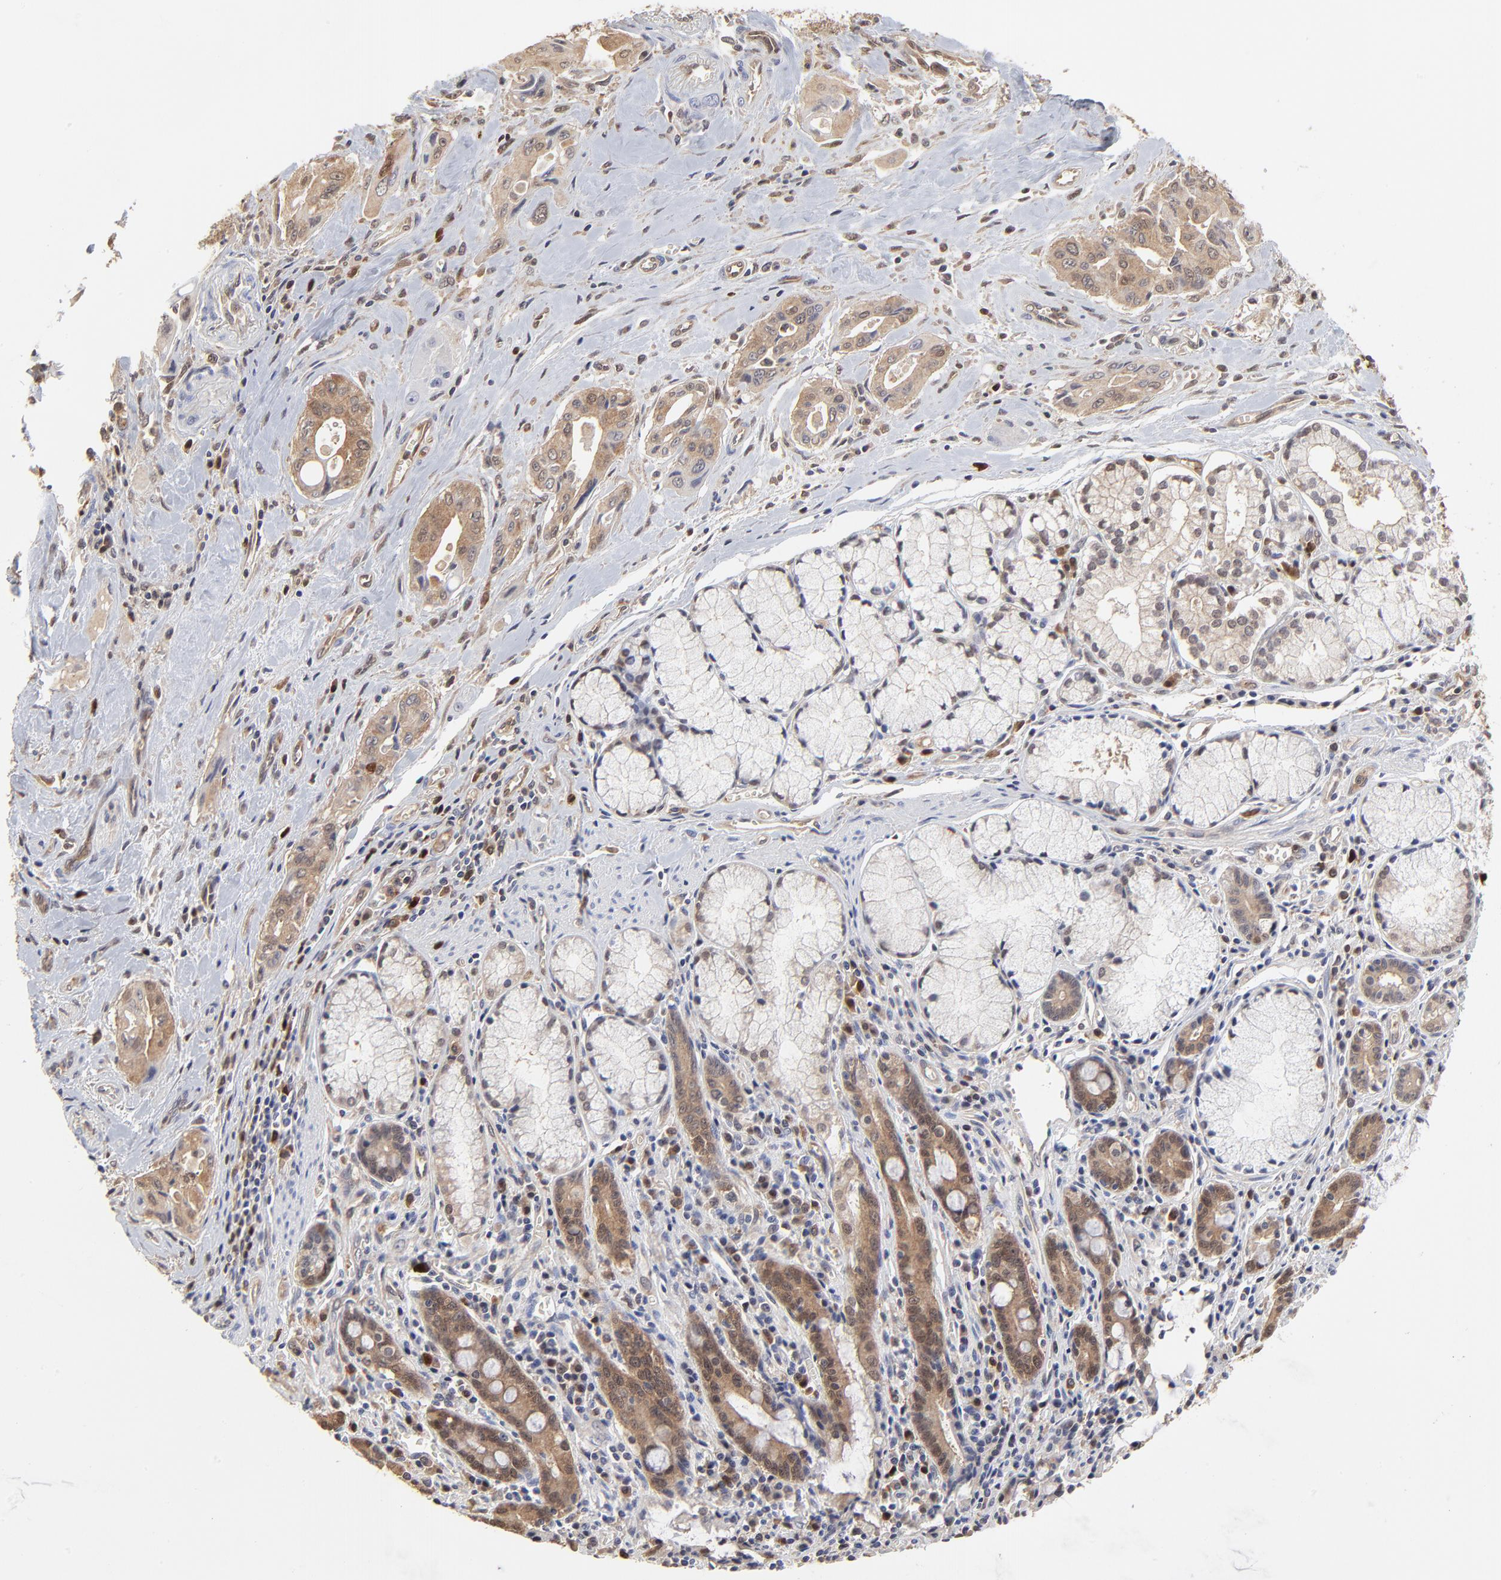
{"staining": {"intensity": "weak", "quantity": ">75%", "location": "cytoplasmic/membranous"}, "tissue": "pancreatic cancer", "cell_type": "Tumor cells", "image_type": "cancer", "snomed": [{"axis": "morphology", "description": "Adenocarcinoma, NOS"}, {"axis": "topography", "description": "Pancreas"}], "caption": "An image of adenocarcinoma (pancreatic) stained for a protein demonstrates weak cytoplasmic/membranous brown staining in tumor cells.", "gene": "CASP3", "patient": {"sex": "male", "age": 77}}